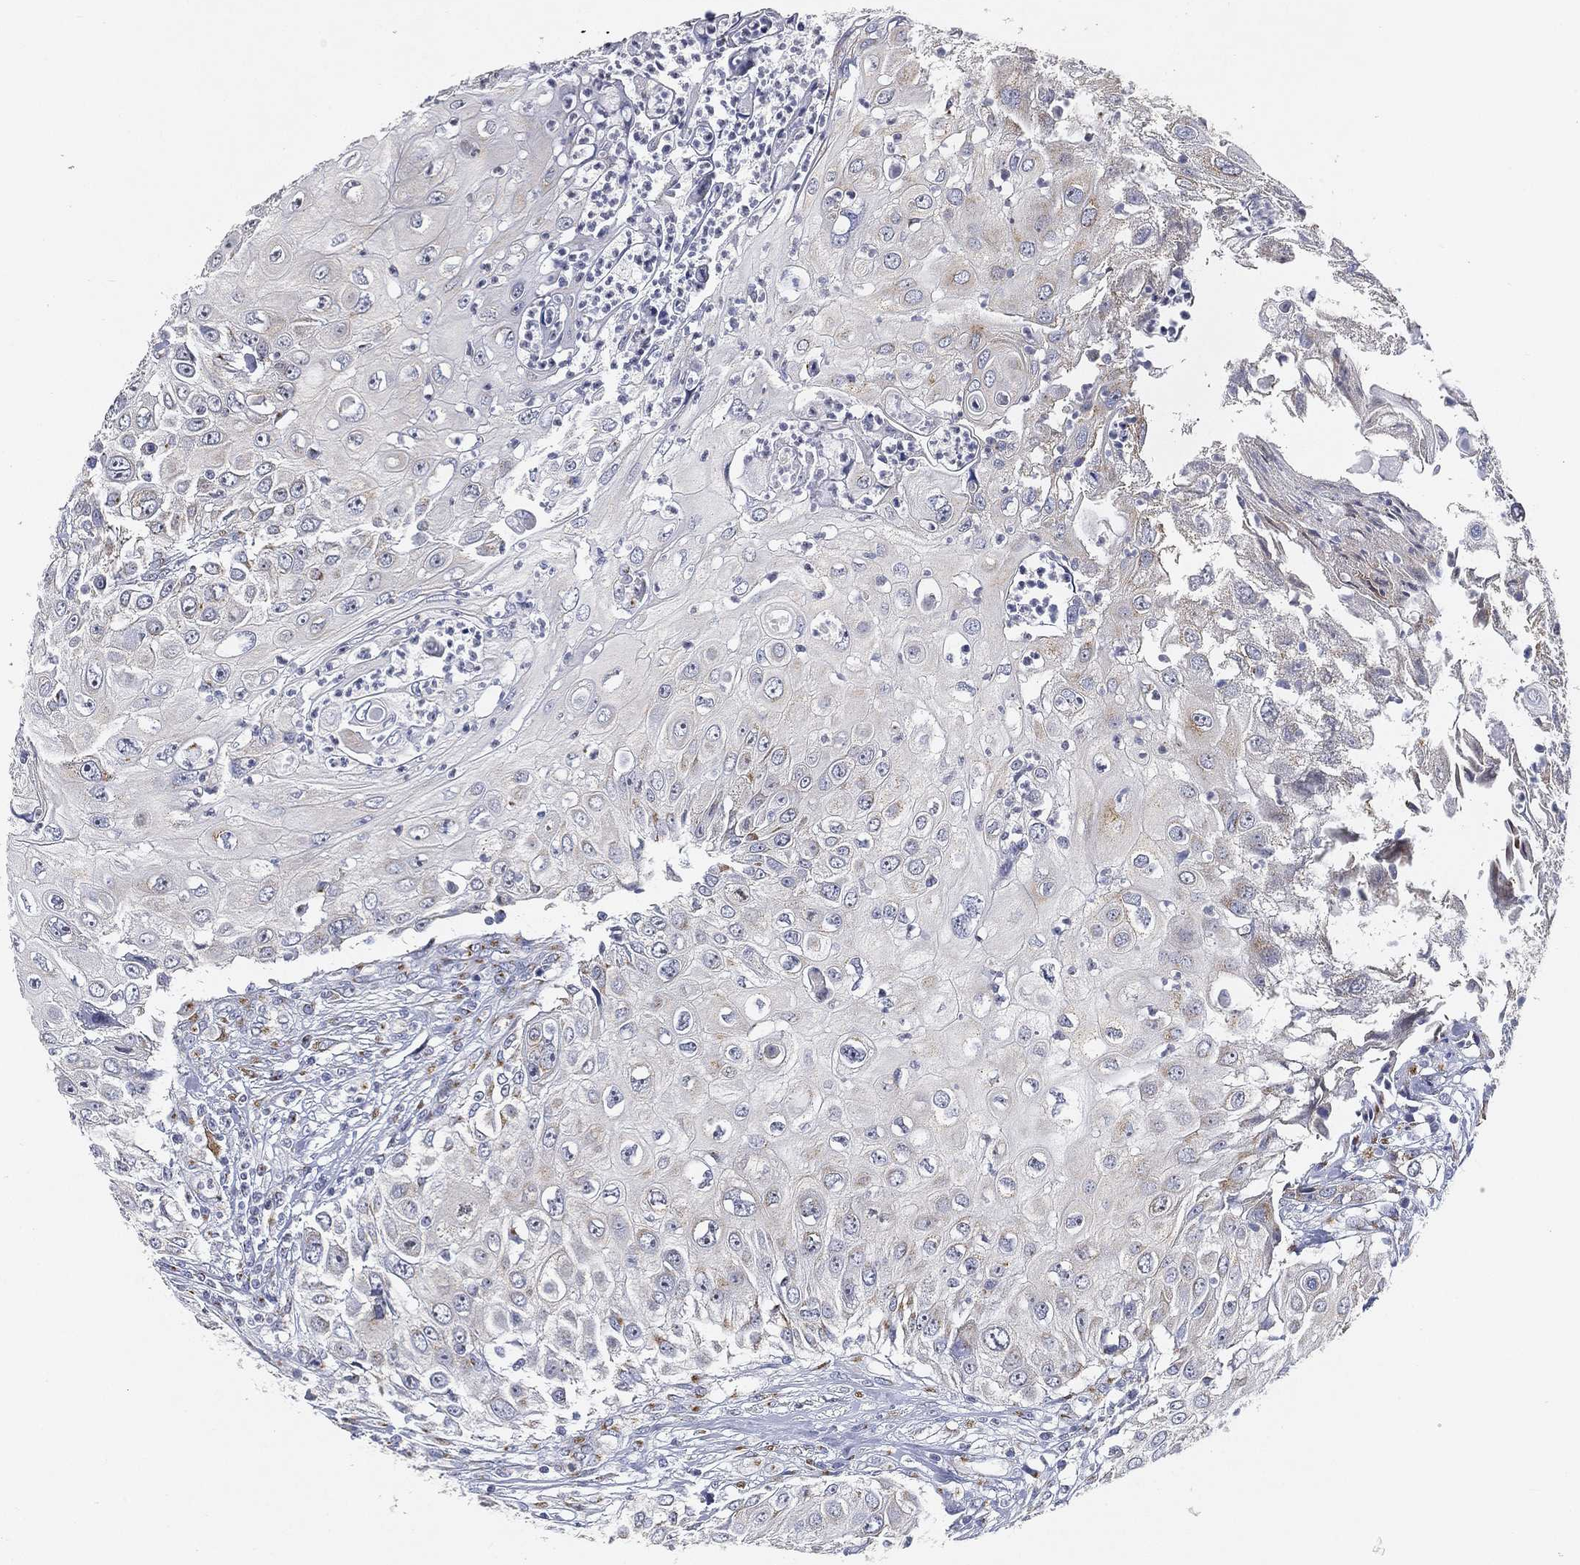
{"staining": {"intensity": "moderate", "quantity": "<25%", "location": "cytoplasmic/membranous"}, "tissue": "urothelial cancer", "cell_type": "Tumor cells", "image_type": "cancer", "snomed": [{"axis": "morphology", "description": "Urothelial carcinoma, High grade"}, {"axis": "topography", "description": "Urinary bladder"}], "caption": "A high-resolution image shows IHC staining of urothelial cancer, which reveals moderate cytoplasmic/membranous staining in about <25% of tumor cells. (IHC, brightfield microscopy, high magnification).", "gene": "TICAM1", "patient": {"sex": "female", "age": 79}}